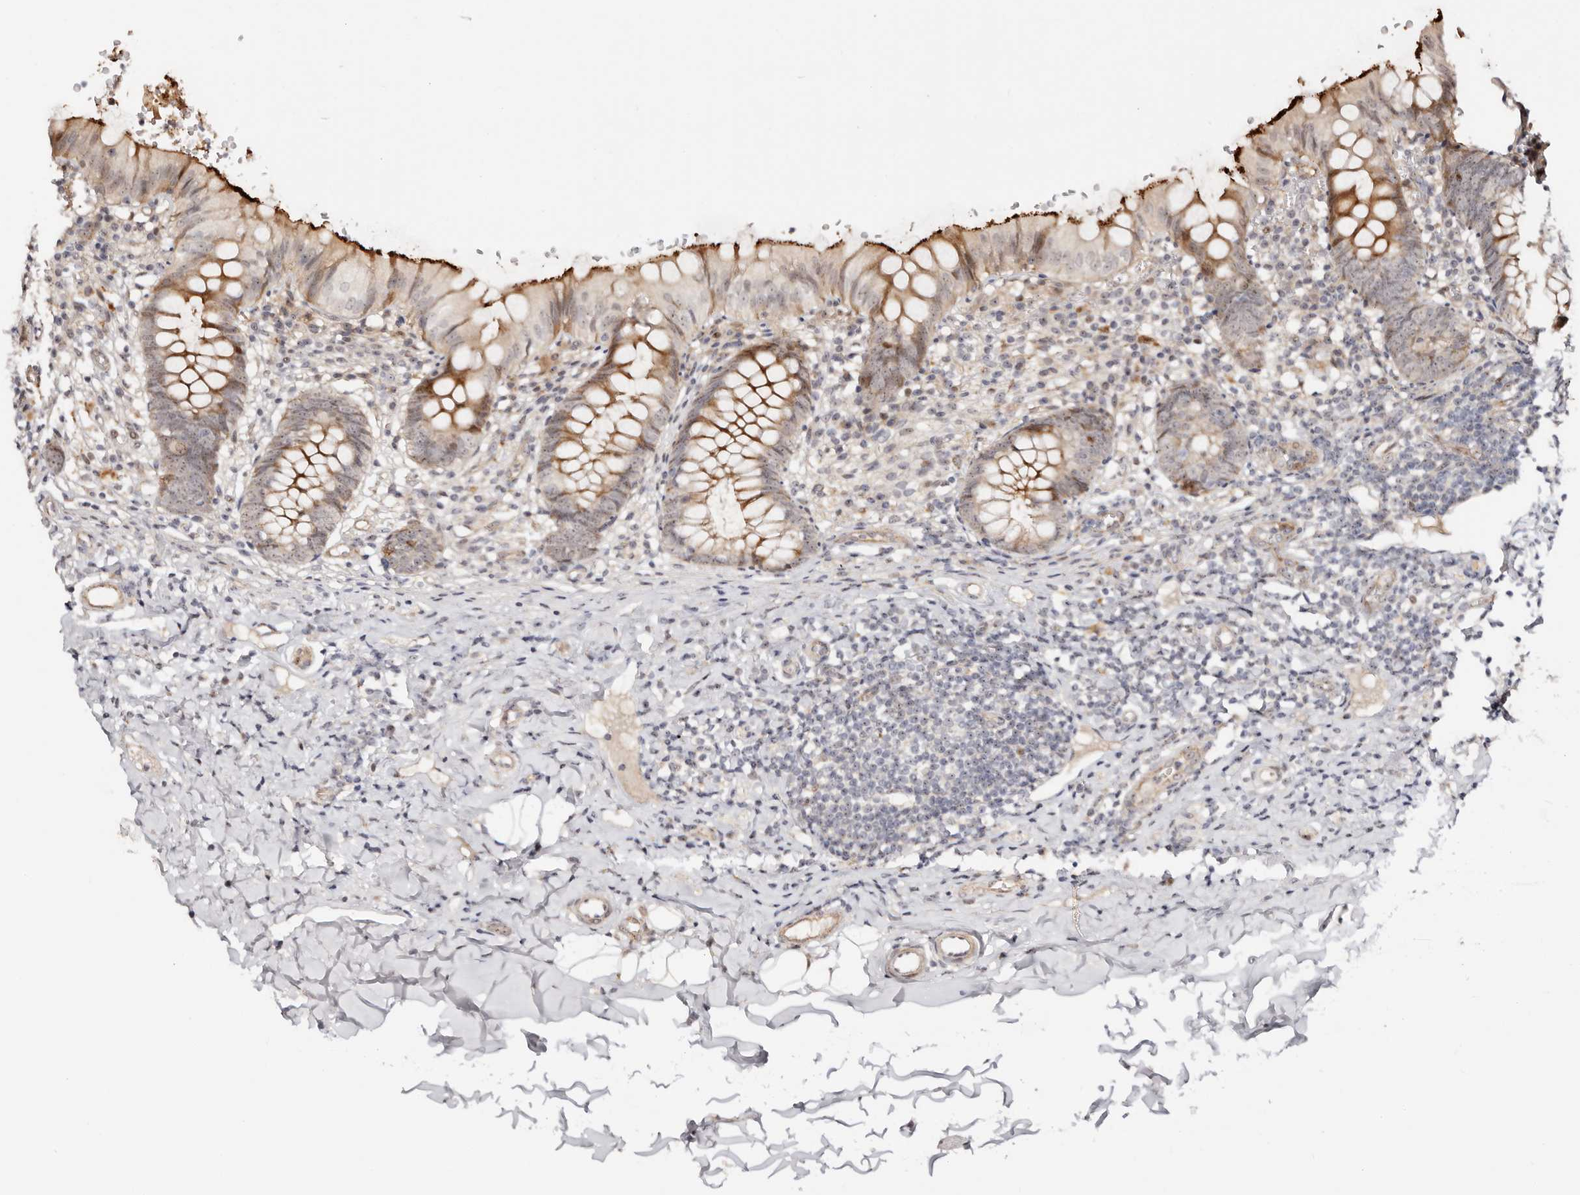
{"staining": {"intensity": "strong", "quantity": "25%-75%", "location": "cytoplasmic/membranous"}, "tissue": "appendix", "cell_type": "Glandular cells", "image_type": "normal", "snomed": [{"axis": "morphology", "description": "Normal tissue, NOS"}, {"axis": "topography", "description": "Appendix"}], "caption": "Immunohistochemistry (IHC) (DAB (3,3'-diaminobenzidine)) staining of unremarkable appendix demonstrates strong cytoplasmic/membranous protein positivity in about 25%-75% of glandular cells.", "gene": "ODF2L", "patient": {"sex": "male", "age": 8}}